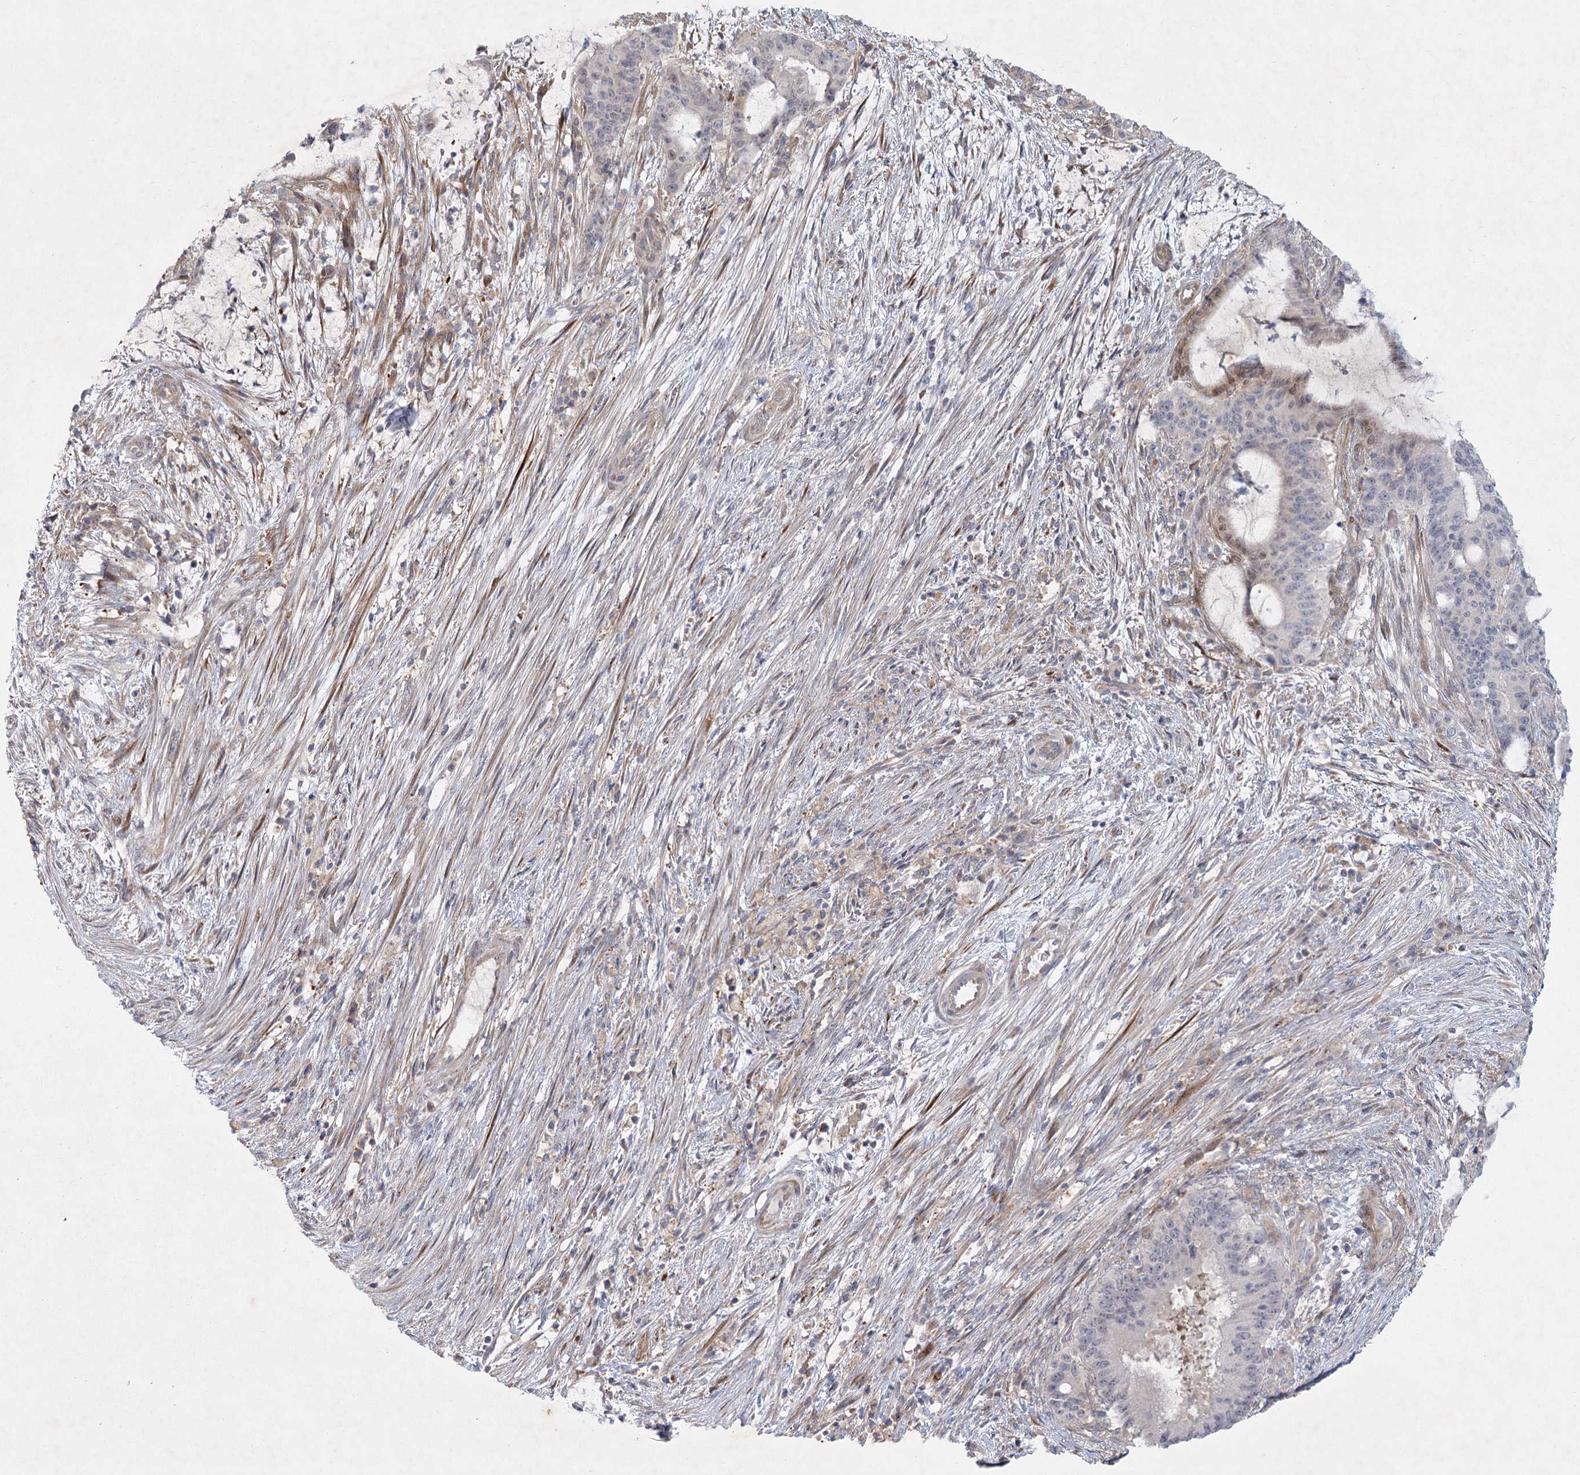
{"staining": {"intensity": "moderate", "quantity": "25%-75%", "location": "nuclear"}, "tissue": "liver cancer", "cell_type": "Tumor cells", "image_type": "cancer", "snomed": [{"axis": "morphology", "description": "Normal tissue, NOS"}, {"axis": "morphology", "description": "Cholangiocarcinoma"}, {"axis": "topography", "description": "Liver"}, {"axis": "topography", "description": "Peripheral nerve tissue"}], "caption": "Liver cancer stained for a protein exhibits moderate nuclear positivity in tumor cells. The staining is performed using DAB (3,3'-diaminobenzidine) brown chromogen to label protein expression. The nuclei are counter-stained blue using hematoxylin.", "gene": "FAM110C", "patient": {"sex": "female", "age": 73}}